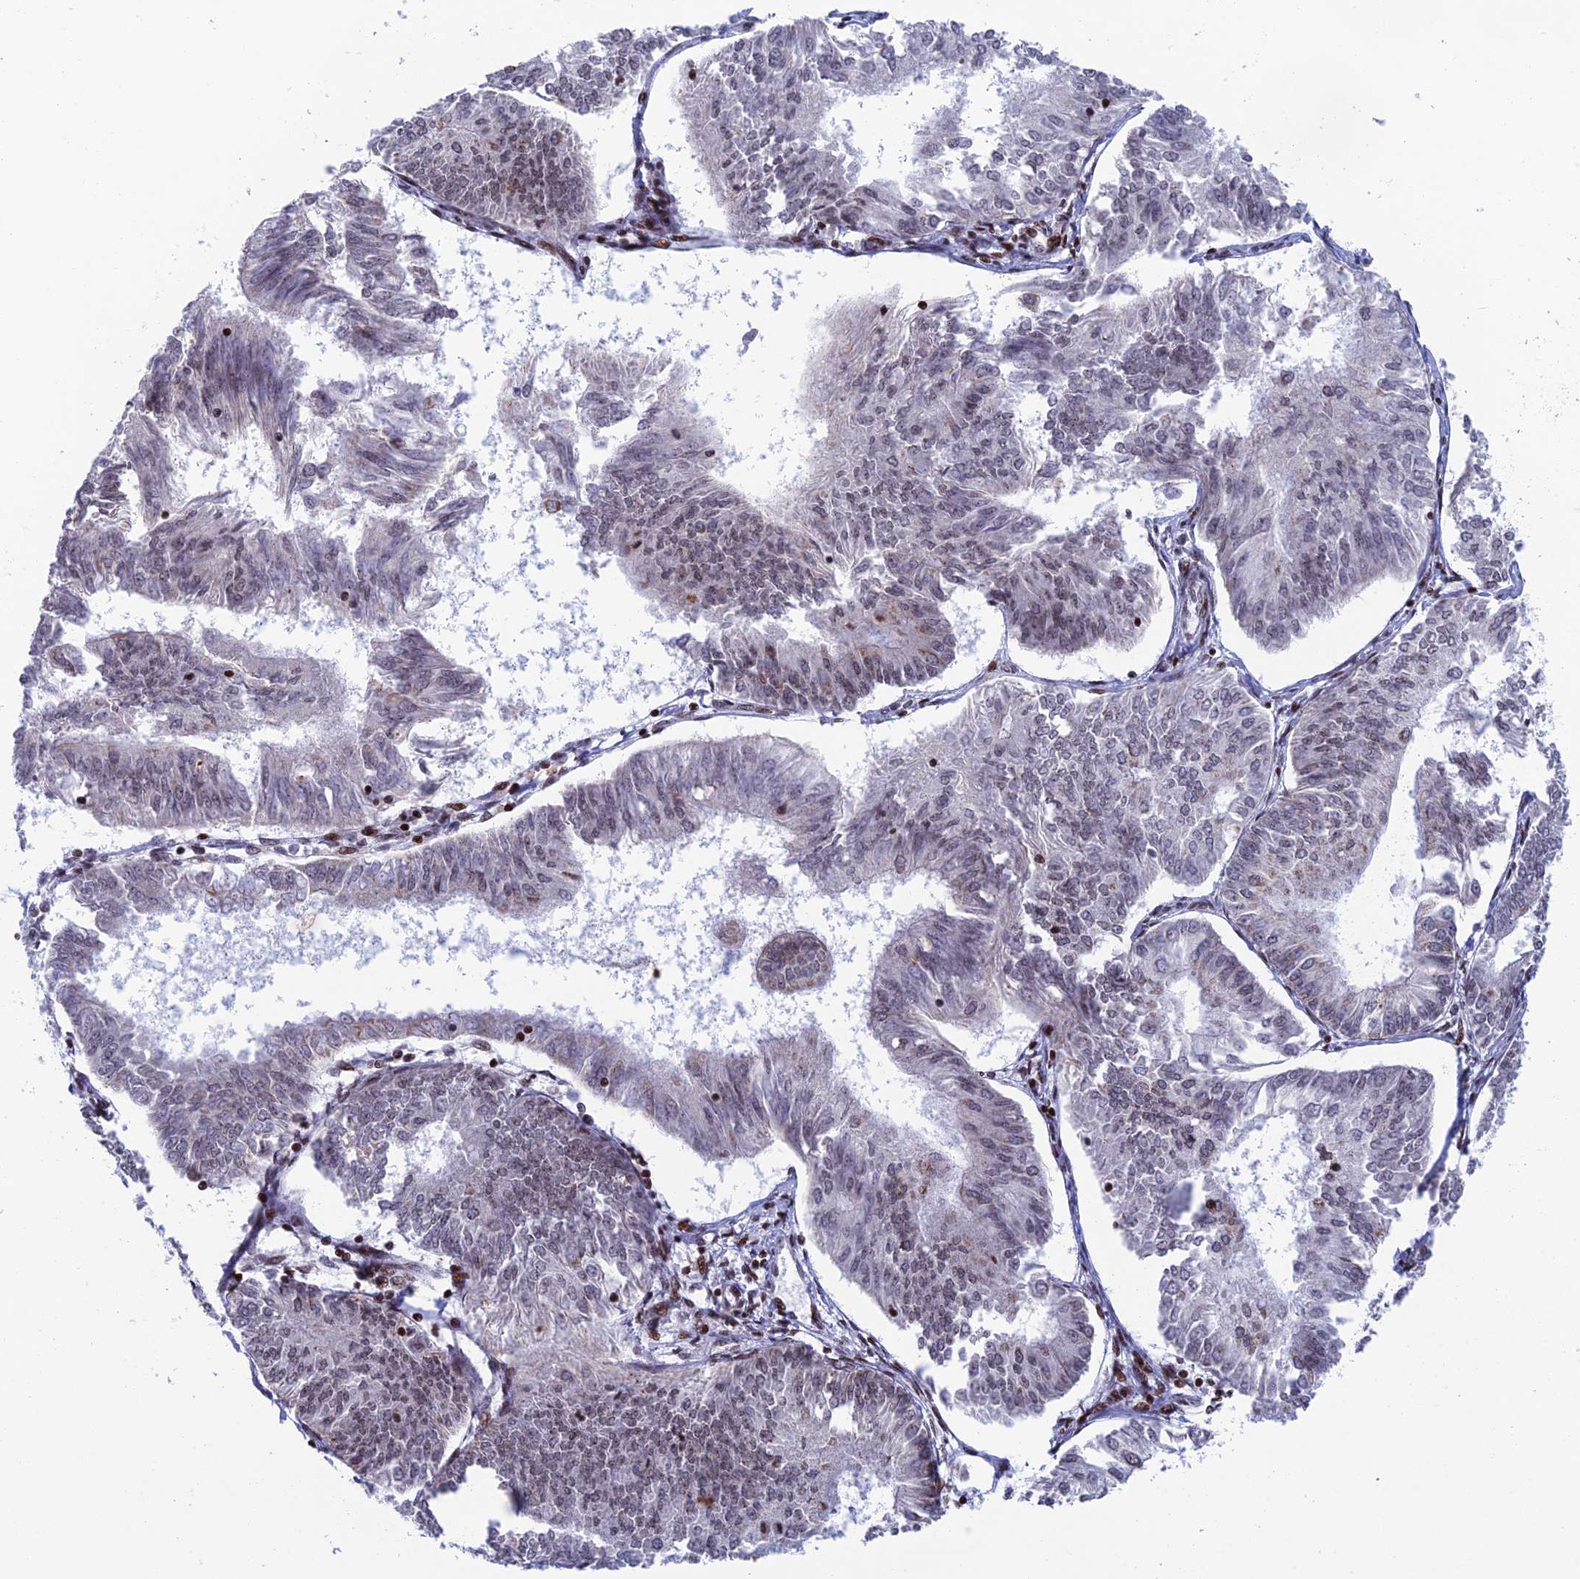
{"staining": {"intensity": "moderate", "quantity": "<25%", "location": "cytoplasmic/membranous,nuclear"}, "tissue": "endometrial cancer", "cell_type": "Tumor cells", "image_type": "cancer", "snomed": [{"axis": "morphology", "description": "Adenocarcinoma, NOS"}, {"axis": "topography", "description": "Endometrium"}], "caption": "Tumor cells exhibit moderate cytoplasmic/membranous and nuclear staining in approximately <25% of cells in adenocarcinoma (endometrial). Using DAB (3,3'-diaminobenzidine) (brown) and hematoxylin (blue) stains, captured at high magnification using brightfield microscopy.", "gene": "AFF3", "patient": {"sex": "female", "age": 58}}